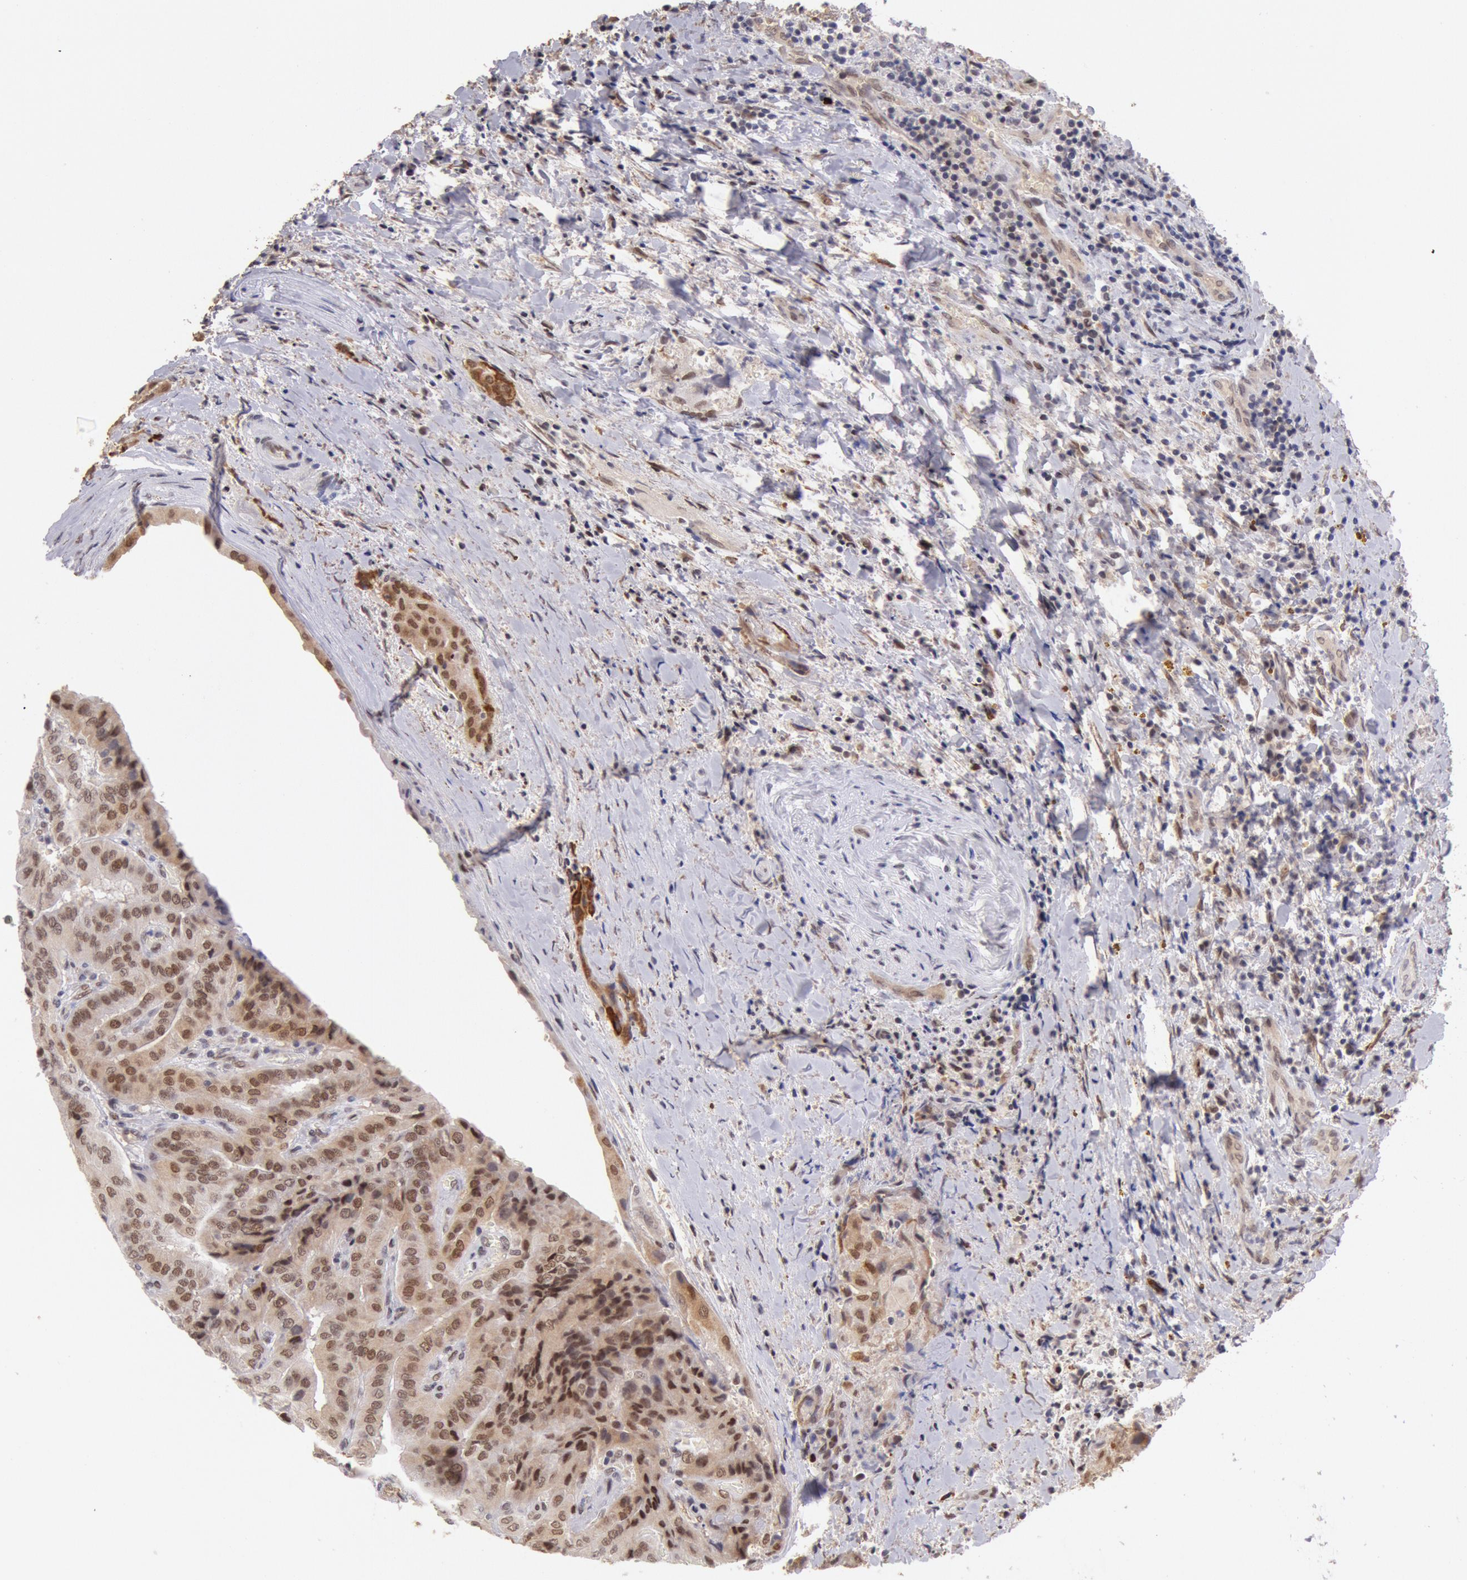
{"staining": {"intensity": "moderate", "quantity": ">75%", "location": "cytoplasmic/membranous,nuclear"}, "tissue": "thyroid cancer", "cell_type": "Tumor cells", "image_type": "cancer", "snomed": [{"axis": "morphology", "description": "Papillary adenocarcinoma, NOS"}, {"axis": "topography", "description": "Thyroid gland"}], "caption": "Human papillary adenocarcinoma (thyroid) stained for a protein (brown) demonstrates moderate cytoplasmic/membranous and nuclear positive expression in approximately >75% of tumor cells.", "gene": "CDKN2B", "patient": {"sex": "female", "age": 71}}